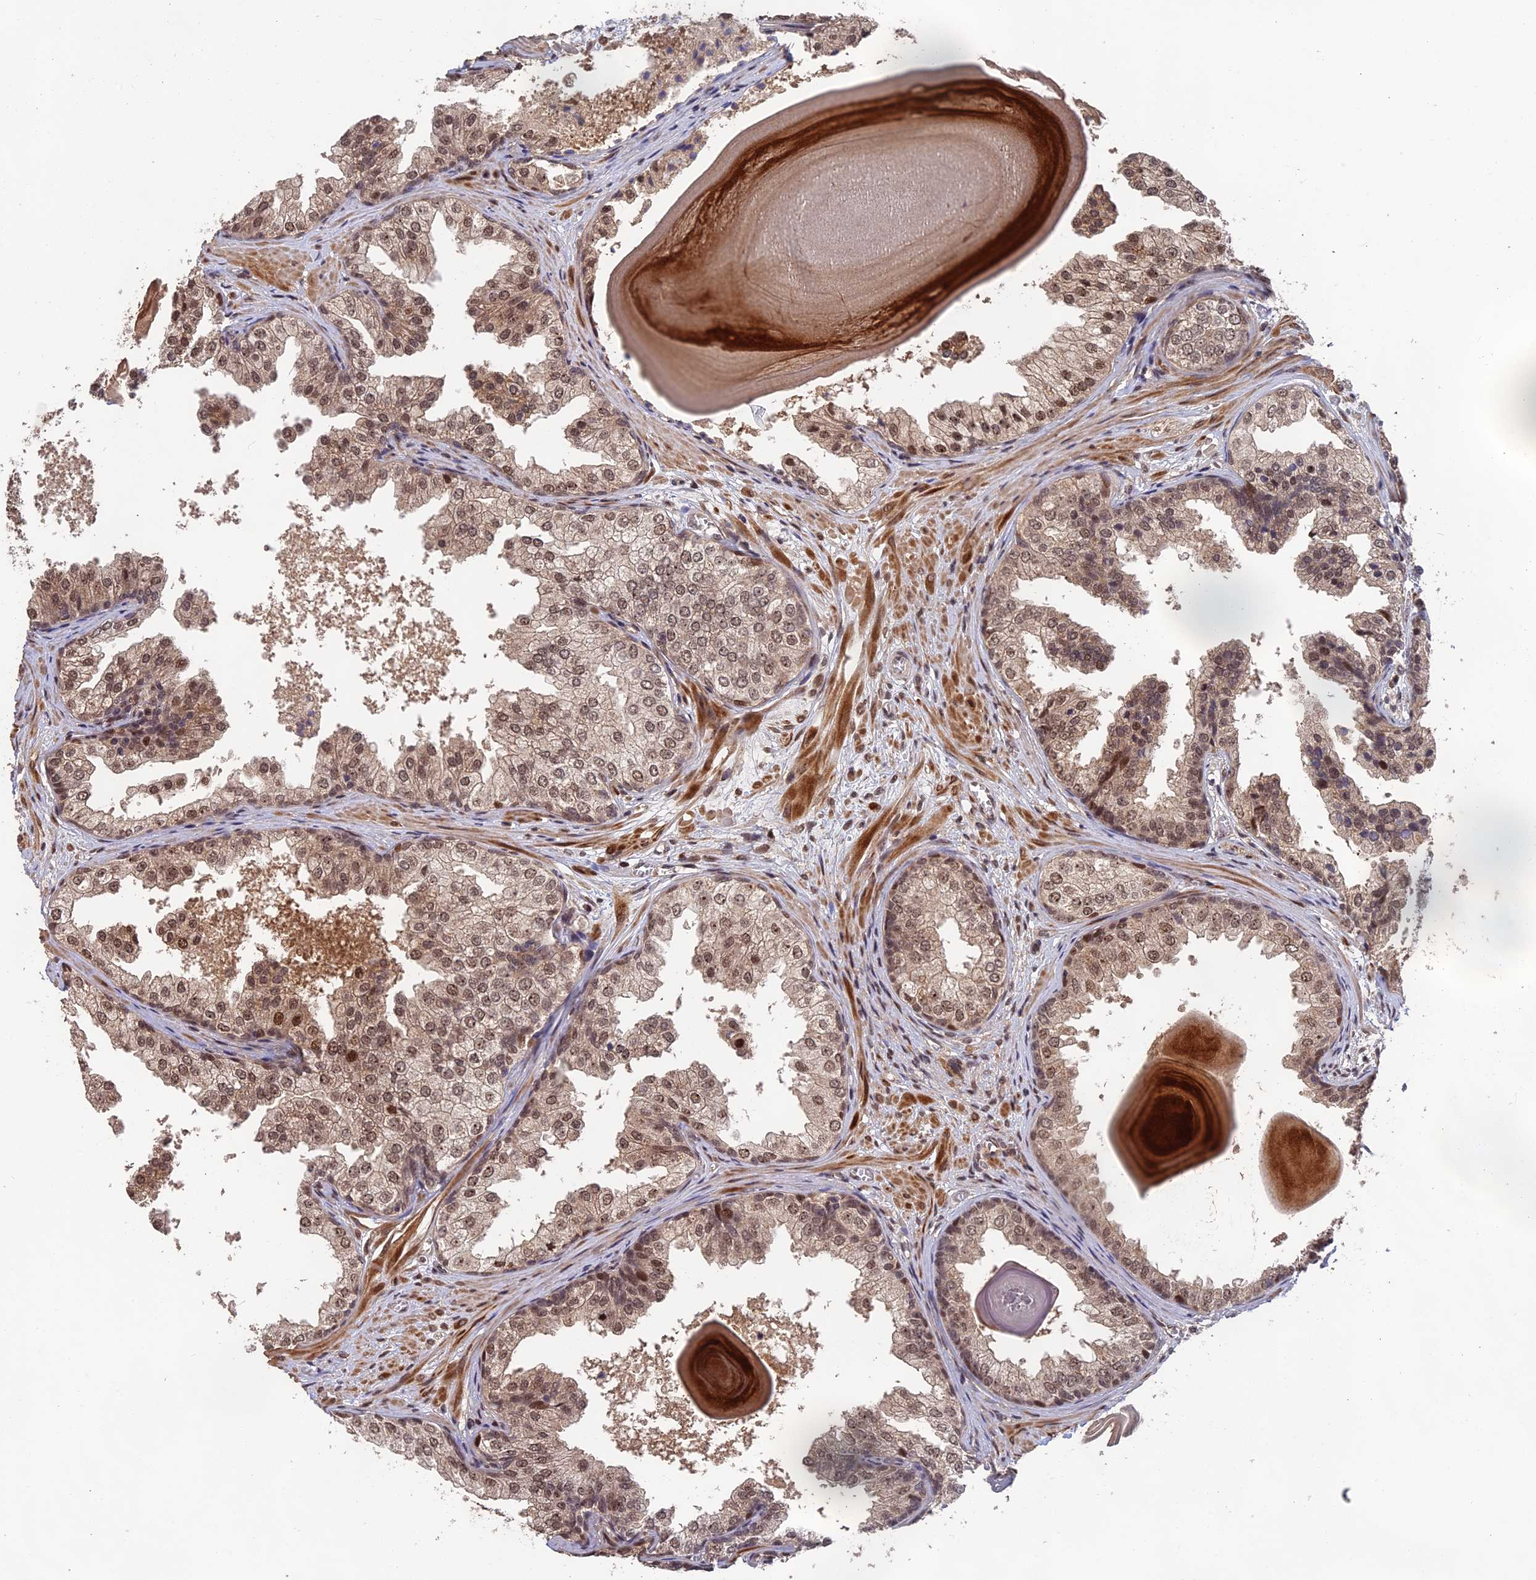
{"staining": {"intensity": "moderate", "quantity": ">75%", "location": "cytoplasmic/membranous,nuclear"}, "tissue": "prostate", "cell_type": "Glandular cells", "image_type": "normal", "snomed": [{"axis": "morphology", "description": "Normal tissue, NOS"}, {"axis": "topography", "description": "Prostate"}], "caption": "The image displays immunohistochemical staining of normal prostate. There is moderate cytoplasmic/membranous,nuclear positivity is appreciated in approximately >75% of glandular cells. (DAB IHC, brown staining for protein, blue staining for nuclei).", "gene": "OSBPL1A", "patient": {"sex": "male", "age": 48}}